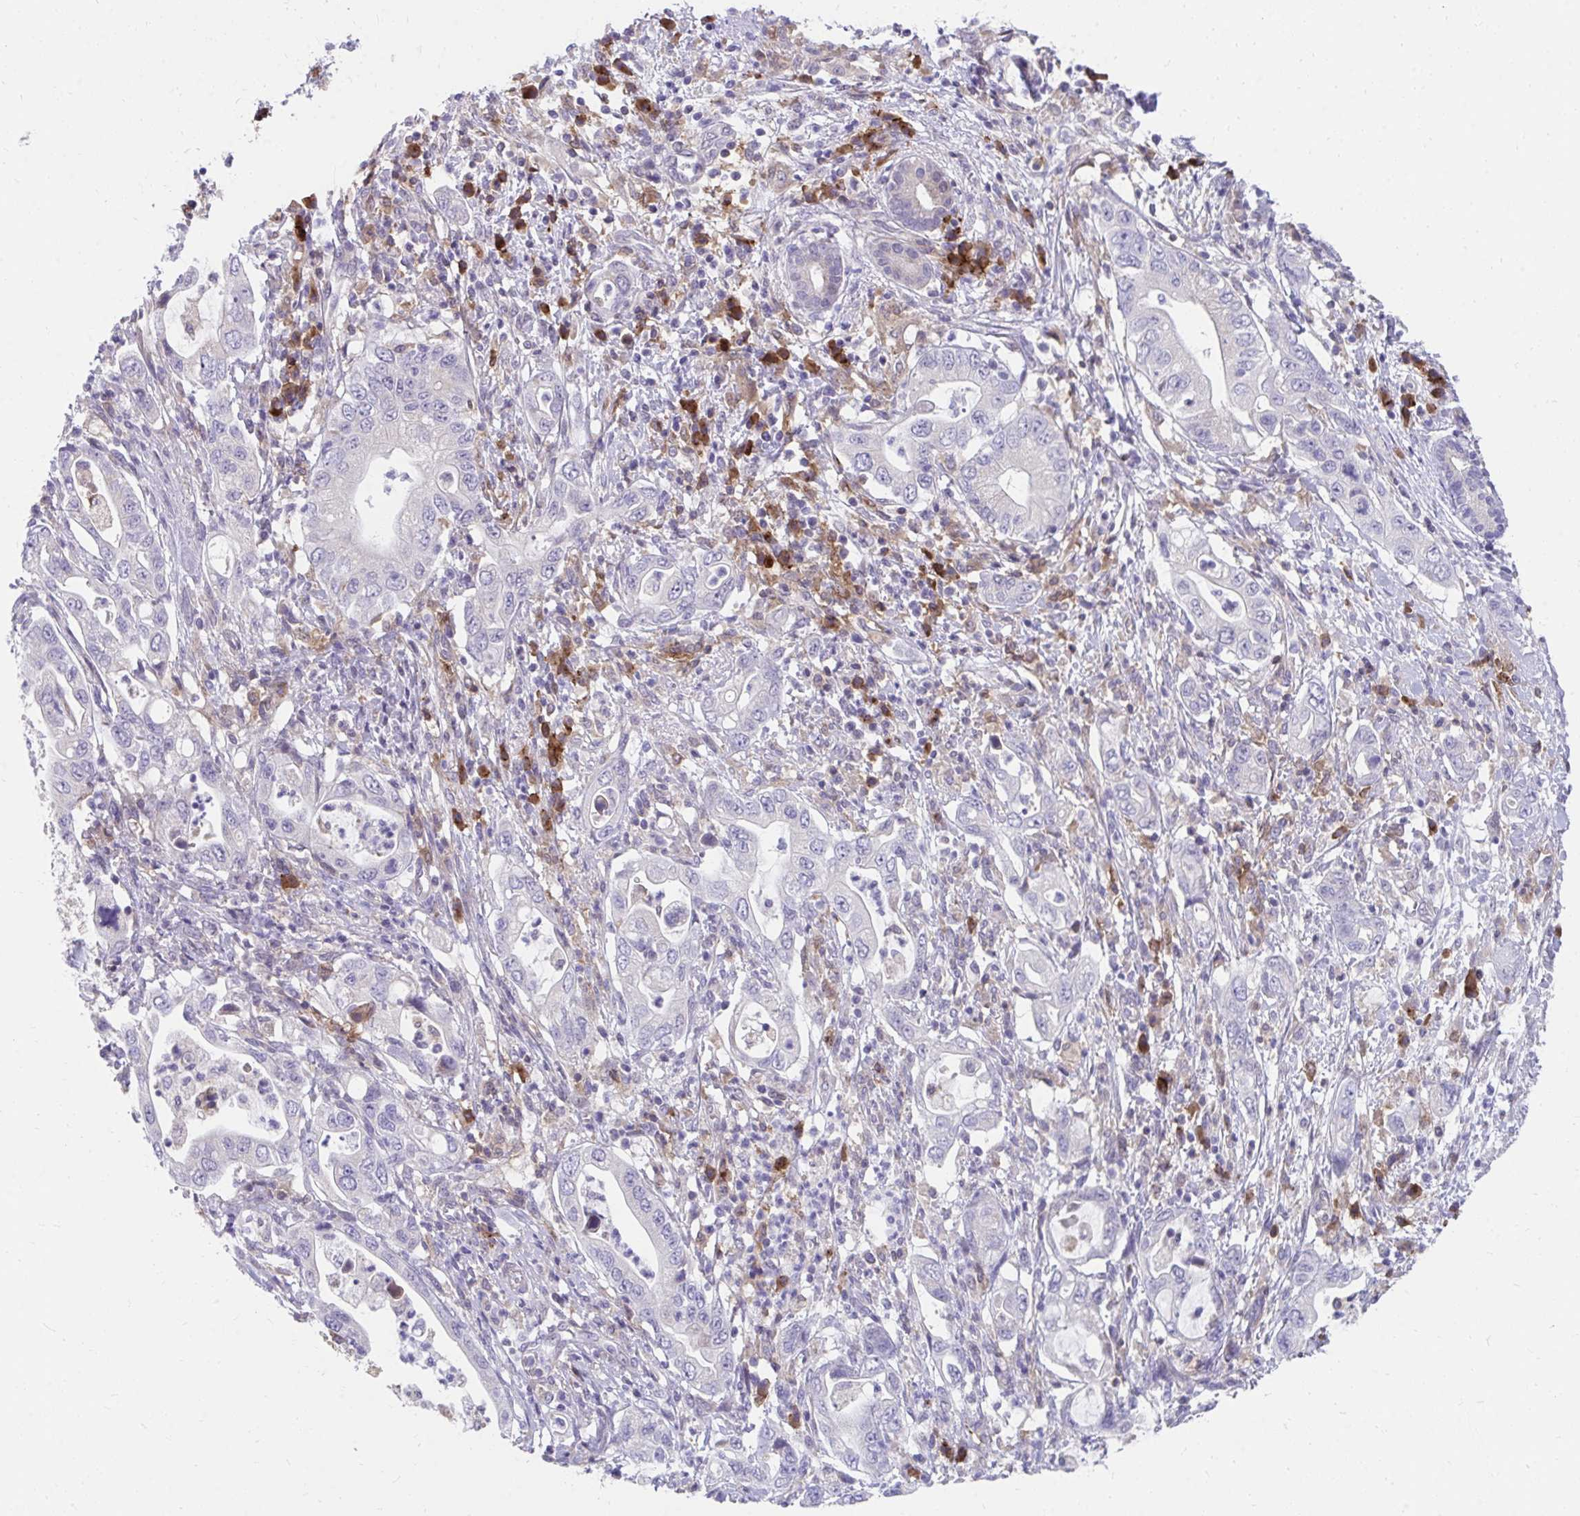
{"staining": {"intensity": "negative", "quantity": "none", "location": "none"}, "tissue": "pancreatic cancer", "cell_type": "Tumor cells", "image_type": "cancer", "snomed": [{"axis": "morphology", "description": "Adenocarcinoma, NOS"}, {"axis": "topography", "description": "Pancreas"}], "caption": "Pancreatic cancer stained for a protein using immunohistochemistry (IHC) shows no staining tumor cells.", "gene": "SLAMF7", "patient": {"sex": "female", "age": 72}}